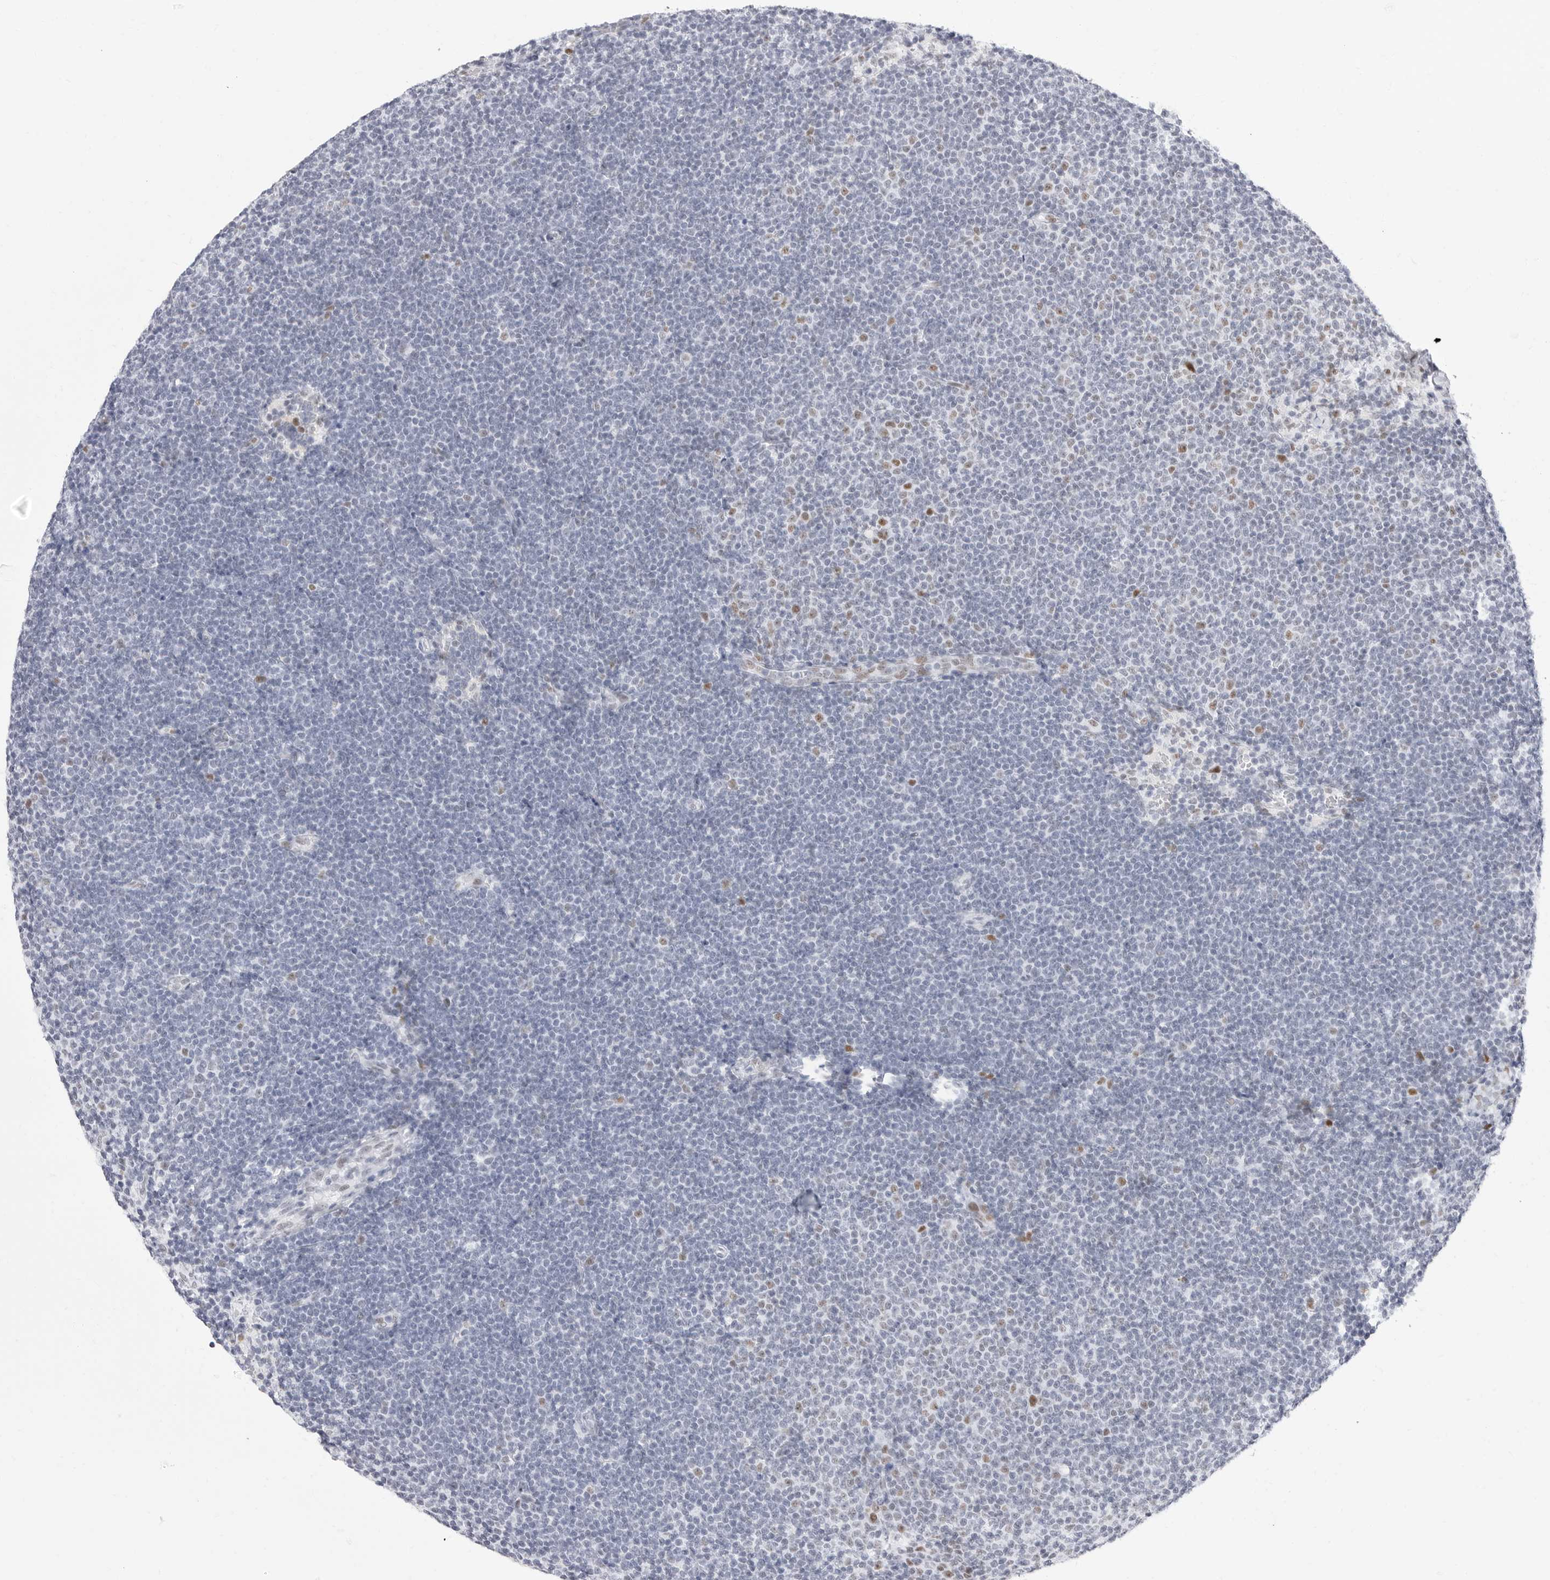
{"staining": {"intensity": "moderate", "quantity": "<25%", "location": "nuclear"}, "tissue": "lymphoma", "cell_type": "Tumor cells", "image_type": "cancer", "snomed": [{"axis": "morphology", "description": "Malignant lymphoma, non-Hodgkin's type, Low grade"}, {"axis": "topography", "description": "Lymph node"}], "caption": "This image exhibits low-grade malignant lymphoma, non-Hodgkin's type stained with immunohistochemistry to label a protein in brown. The nuclear of tumor cells show moderate positivity for the protein. Nuclei are counter-stained blue.", "gene": "NASP", "patient": {"sex": "female", "age": 53}}